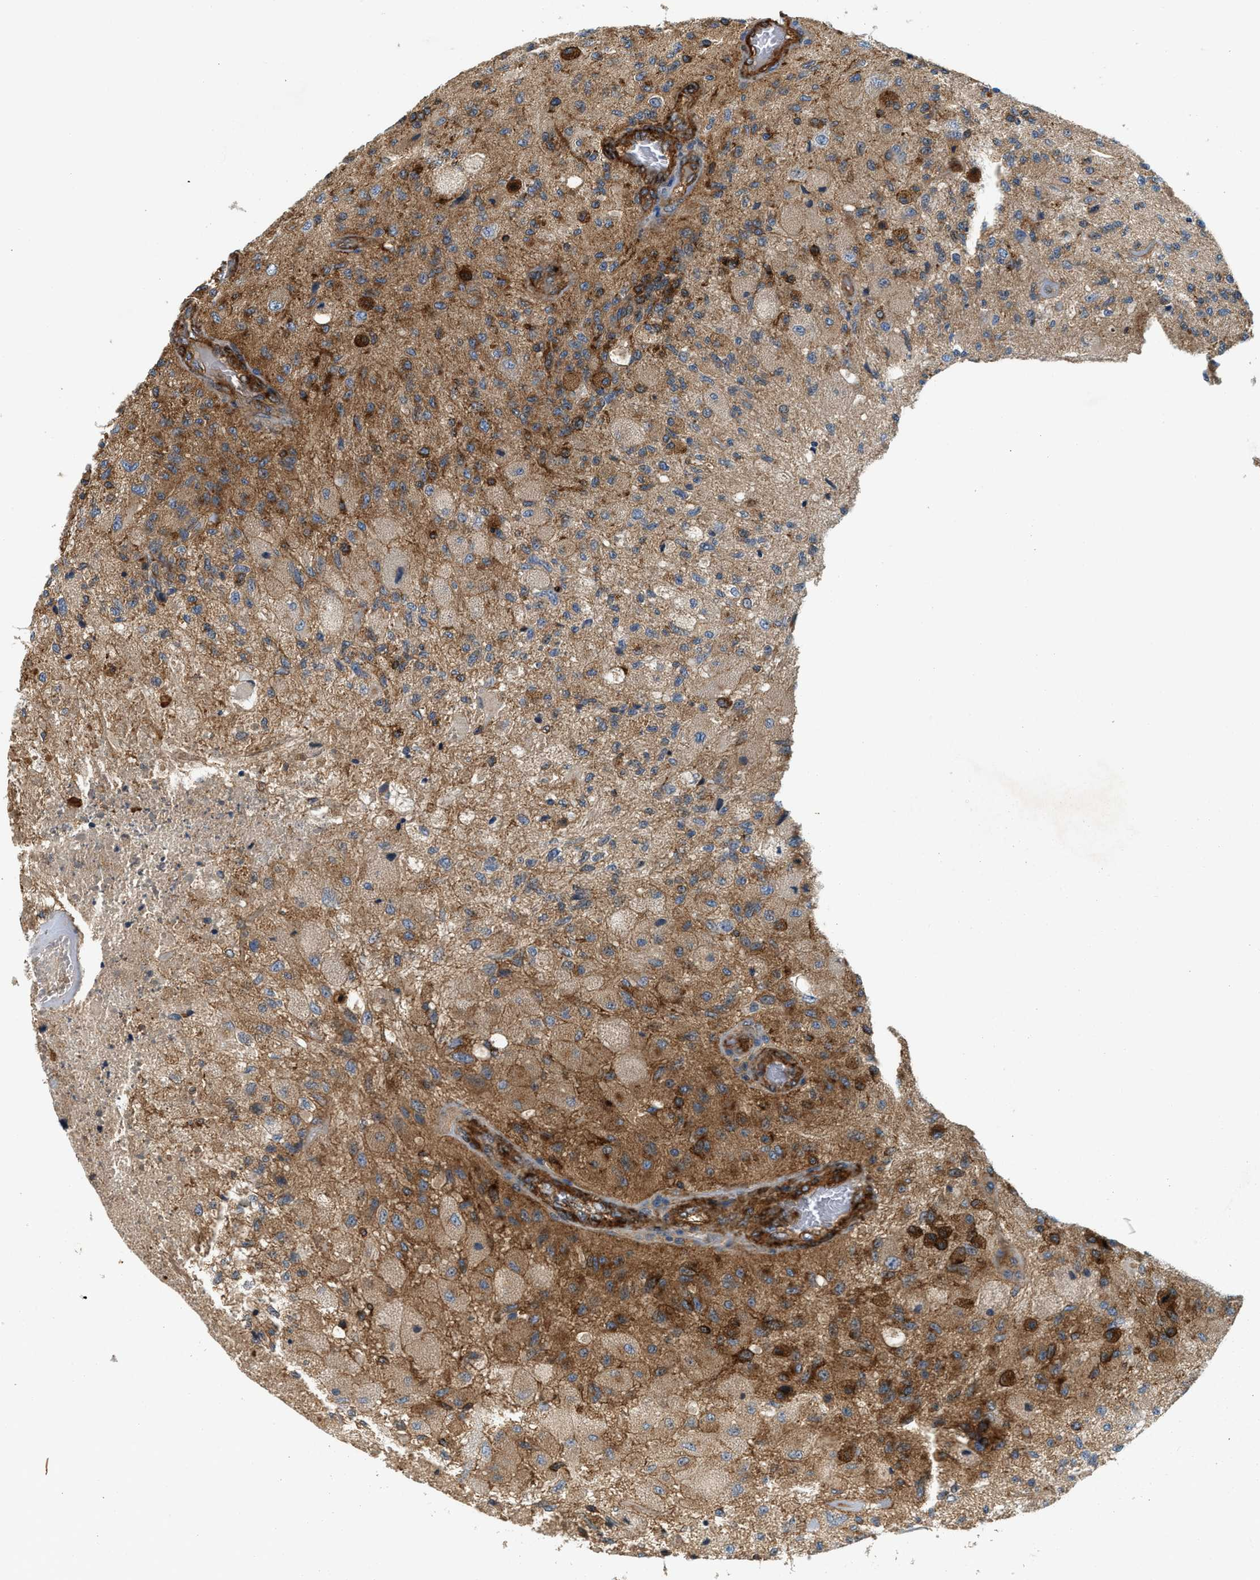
{"staining": {"intensity": "moderate", "quantity": "25%-75%", "location": "cytoplasmic/membranous"}, "tissue": "glioma", "cell_type": "Tumor cells", "image_type": "cancer", "snomed": [{"axis": "morphology", "description": "Normal tissue, NOS"}, {"axis": "morphology", "description": "Glioma, malignant, High grade"}, {"axis": "topography", "description": "Cerebral cortex"}], "caption": "Protein analysis of high-grade glioma (malignant) tissue shows moderate cytoplasmic/membranous staining in about 25%-75% of tumor cells.", "gene": "HIP1", "patient": {"sex": "male", "age": 77}}